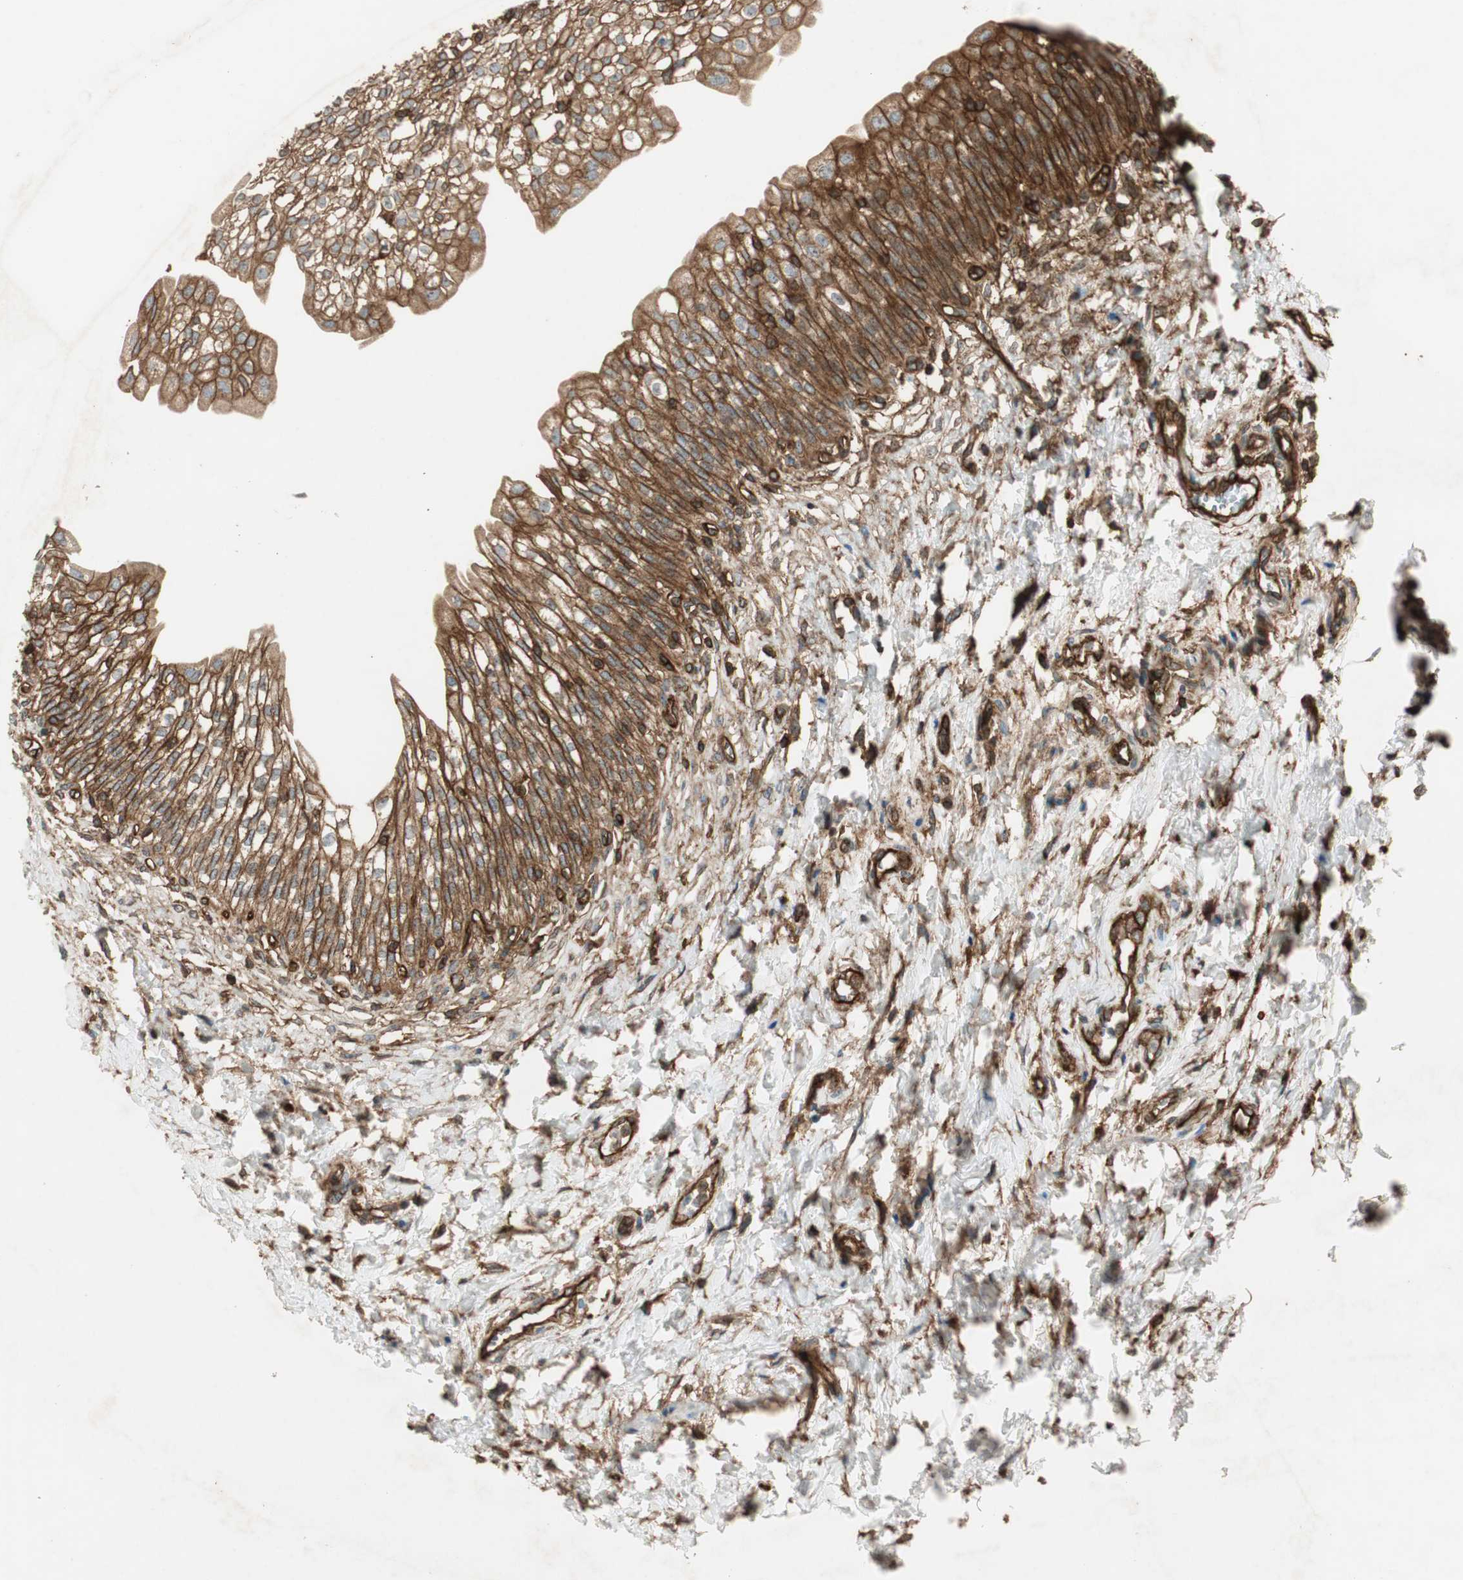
{"staining": {"intensity": "strong", "quantity": ">75%", "location": "cytoplasmic/membranous"}, "tissue": "urinary bladder", "cell_type": "Urothelial cells", "image_type": "normal", "snomed": [{"axis": "morphology", "description": "Normal tissue, NOS"}, {"axis": "topography", "description": "Urinary bladder"}], "caption": "Protein staining by immunohistochemistry displays strong cytoplasmic/membranous expression in approximately >75% of urothelial cells in benign urinary bladder.", "gene": "BTN3A3", "patient": {"sex": "male", "age": 55}}